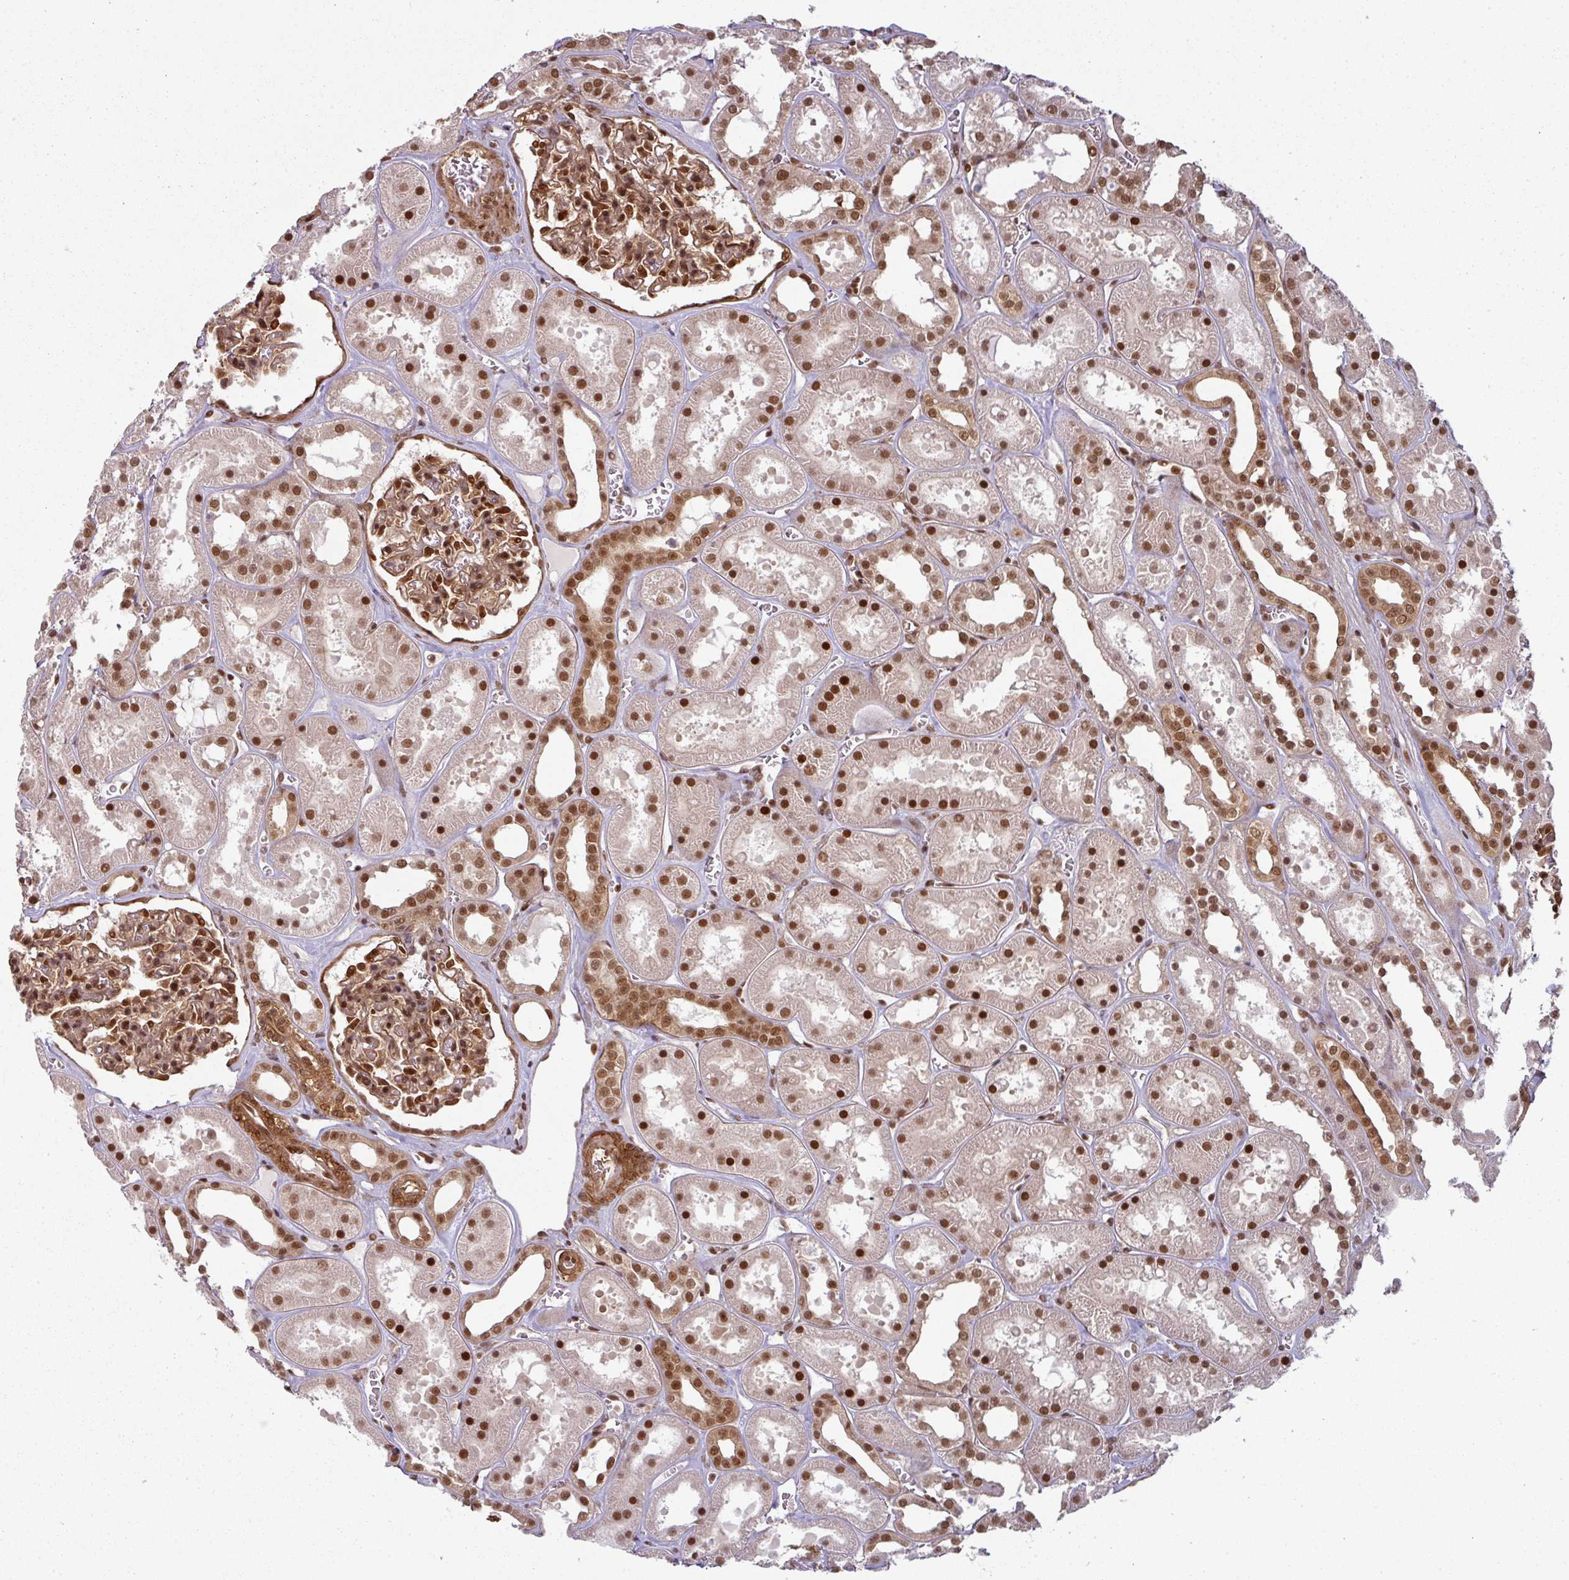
{"staining": {"intensity": "strong", "quantity": ">75%", "location": "cytoplasmic/membranous,nuclear"}, "tissue": "kidney", "cell_type": "Cells in glomeruli", "image_type": "normal", "snomed": [{"axis": "morphology", "description": "Normal tissue, NOS"}, {"axis": "topography", "description": "Kidney"}], "caption": "Immunohistochemical staining of unremarkable human kidney demonstrates strong cytoplasmic/membranous,nuclear protein staining in about >75% of cells in glomeruli. The staining was performed using DAB to visualize the protein expression in brown, while the nuclei were stained in blue with hematoxylin (Magnification: 20x).", "gene": "SIK3", "patient": {"sex": "female", "age": 41}}